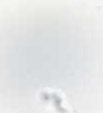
{"staining": {"intensity": "negative", "quantity": "none", "location": "none"}, "tissue": "head and neck cancer", "cell_type": "Tumor cells", "image_type": "cancer", "snomed": [{"axis": "morphology", "description": "Squamous cell carcinoma, NOS"}, {"axis": "topography", "description": "Head-Neck"}], "caption": "Tumor cells show no significant protein positivity in head and neck squamous cell carcinoma.", "gene": "CD40", "patient": {"sex": "male", "age": 57}}